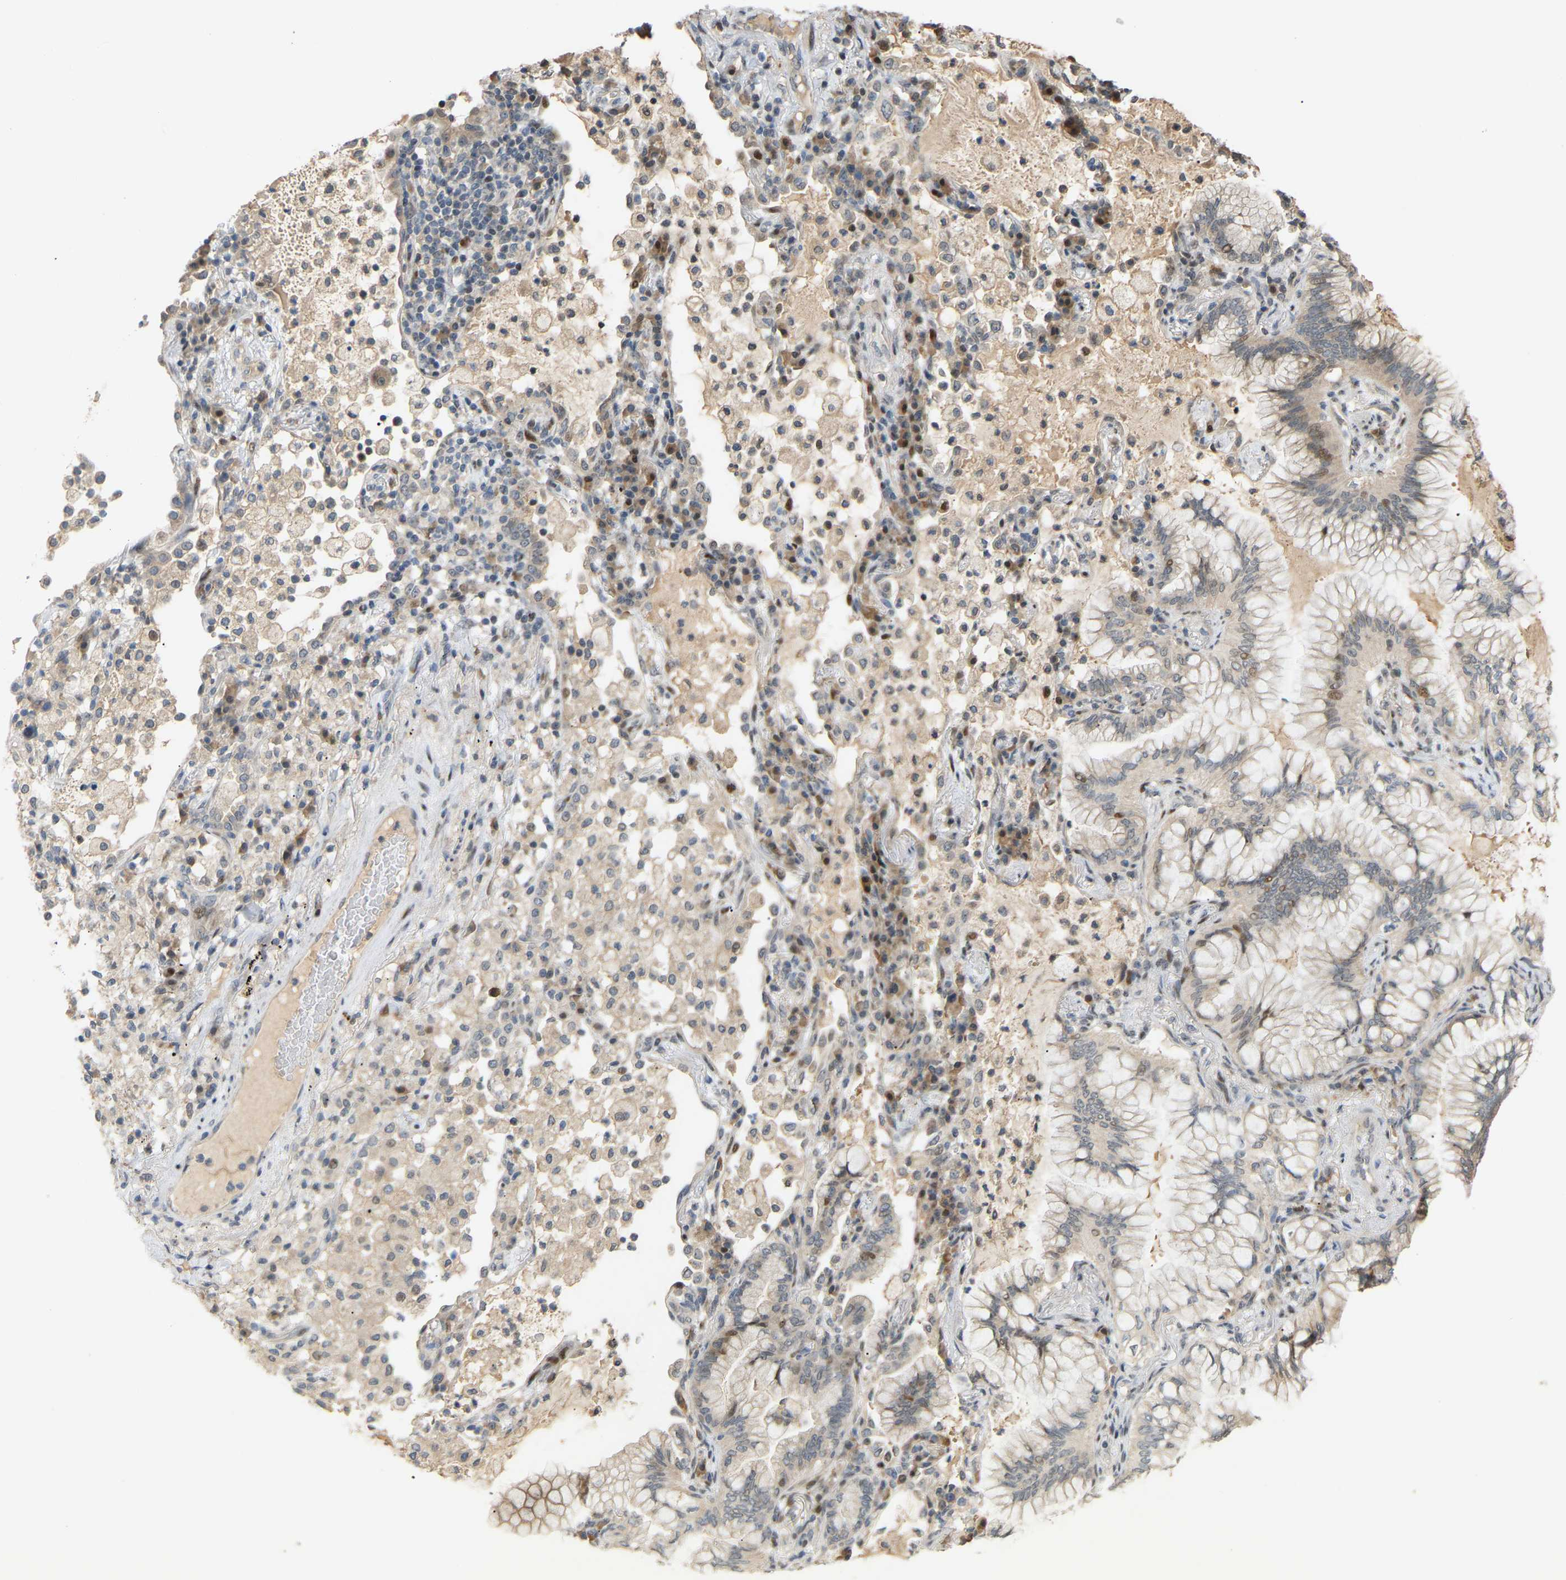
{"staining": {"intensity": "weak", "quantity": "<25%", "location": "nuclear"}, "tissue": "lung cancer", "cell_type": "Tumor cells", "image_type": "cancer", "snomed": [{"axis": "morphology", "description": "Adenocarcinoma, NOS"}, {"axis": "topography", "description": "Lung"}], "caption": "The immunohistochemistry (IHC) photomicrograph has no significant expression in tumor cells of adenocarcinoma (lung) tissue.", "gene": "PTPN4", "patient": {"sex": "female", "age": 70}}